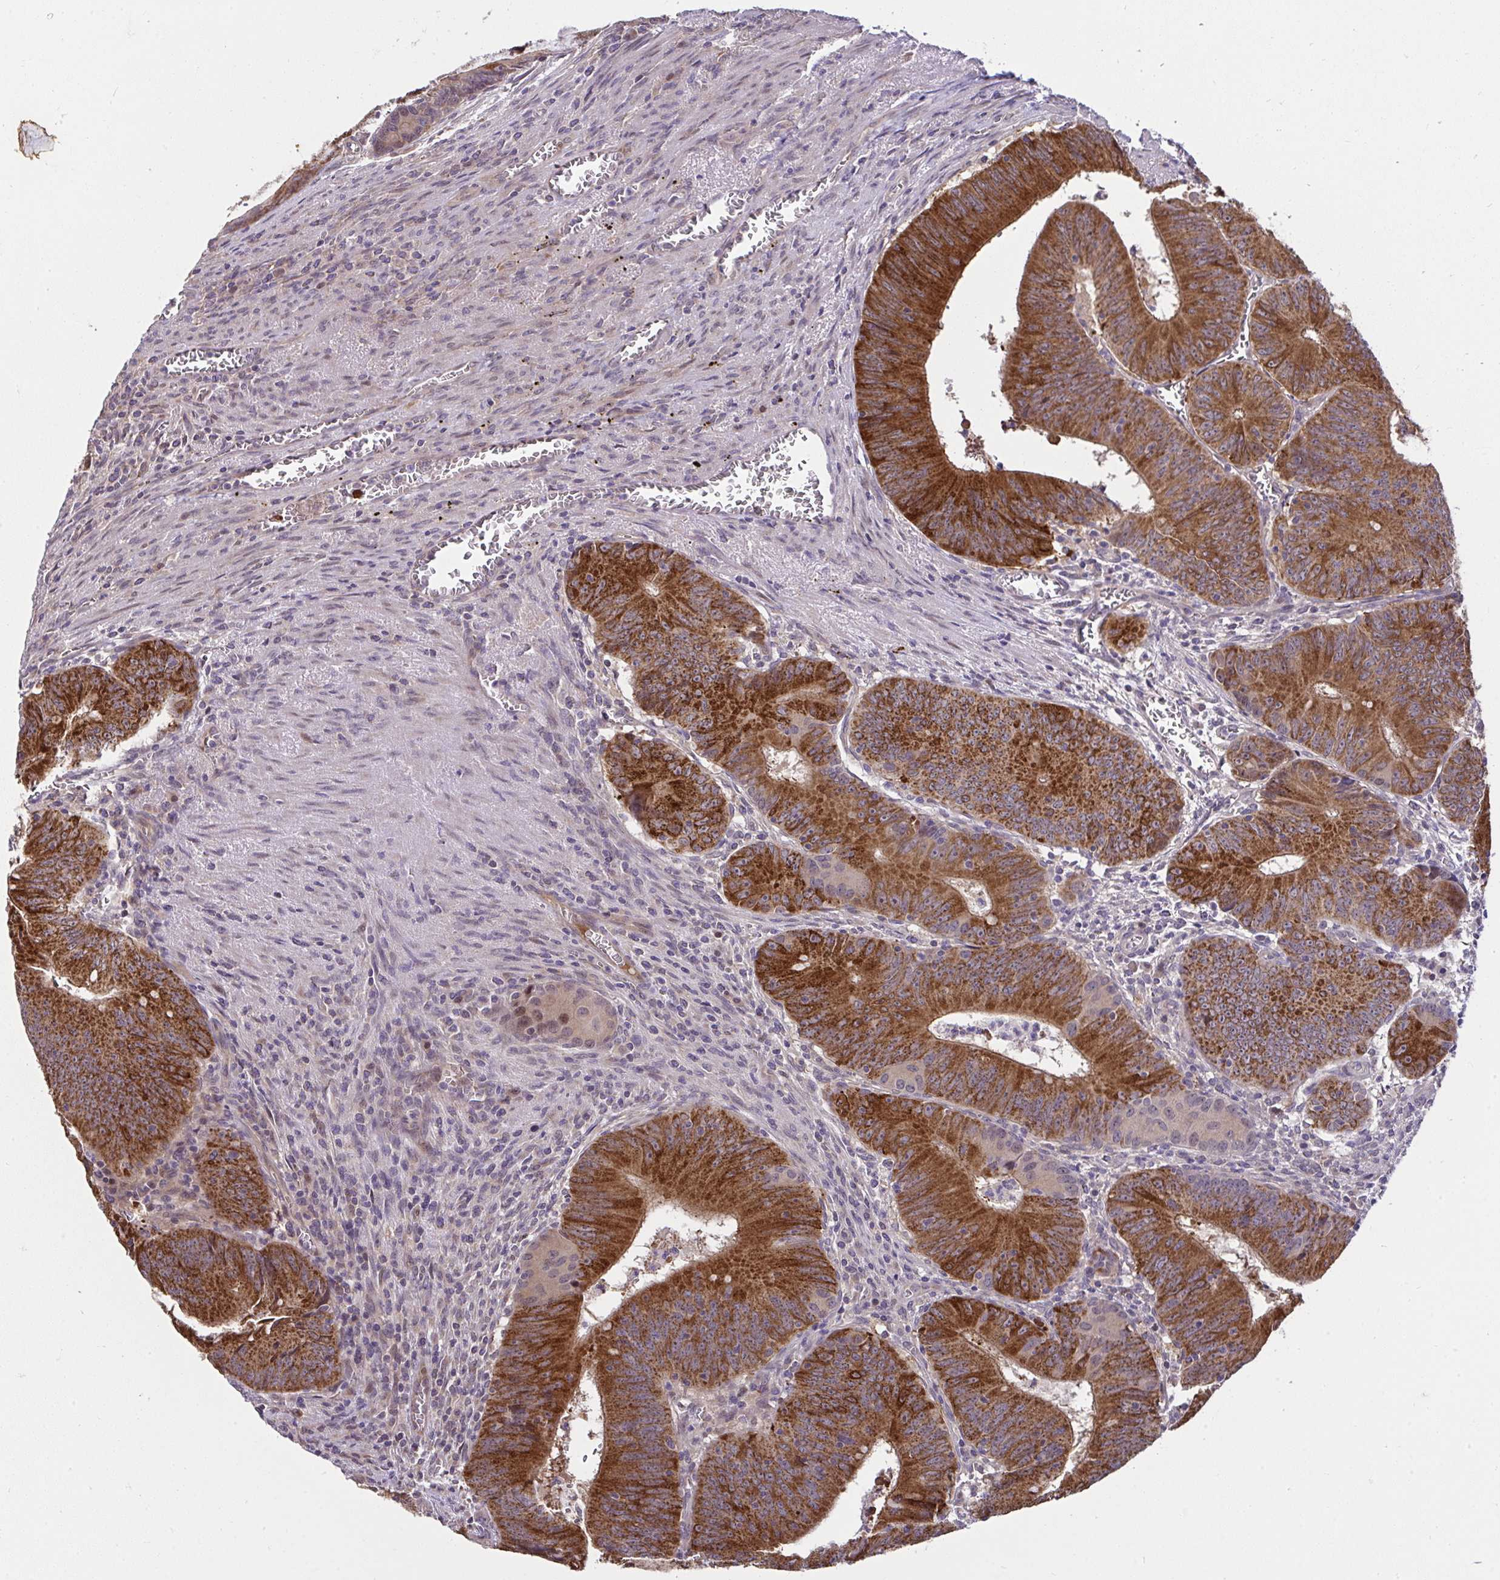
{"staining": {"intensity": "strong", "quantity": ">75%", "location": "cytoplasmic/membranous"}, "tissue": "colorectal cancer", "cell_type": "Tumor cells", "image_type": "cancer", "snomed": [{"axis": "morphology", "description": "Adenocarcinoma, NOS"}, {"axis": "topography", "description": "Rectum"}], "caption": "This histopathology image exhibits IHC staining of human adenocarcinoma (colorectal), with high strong cytoplasmic/membranous positivity in about >75% of tumor cells.", "gene": "RDH14", "patient": {"sex": "female", "age": 72}}